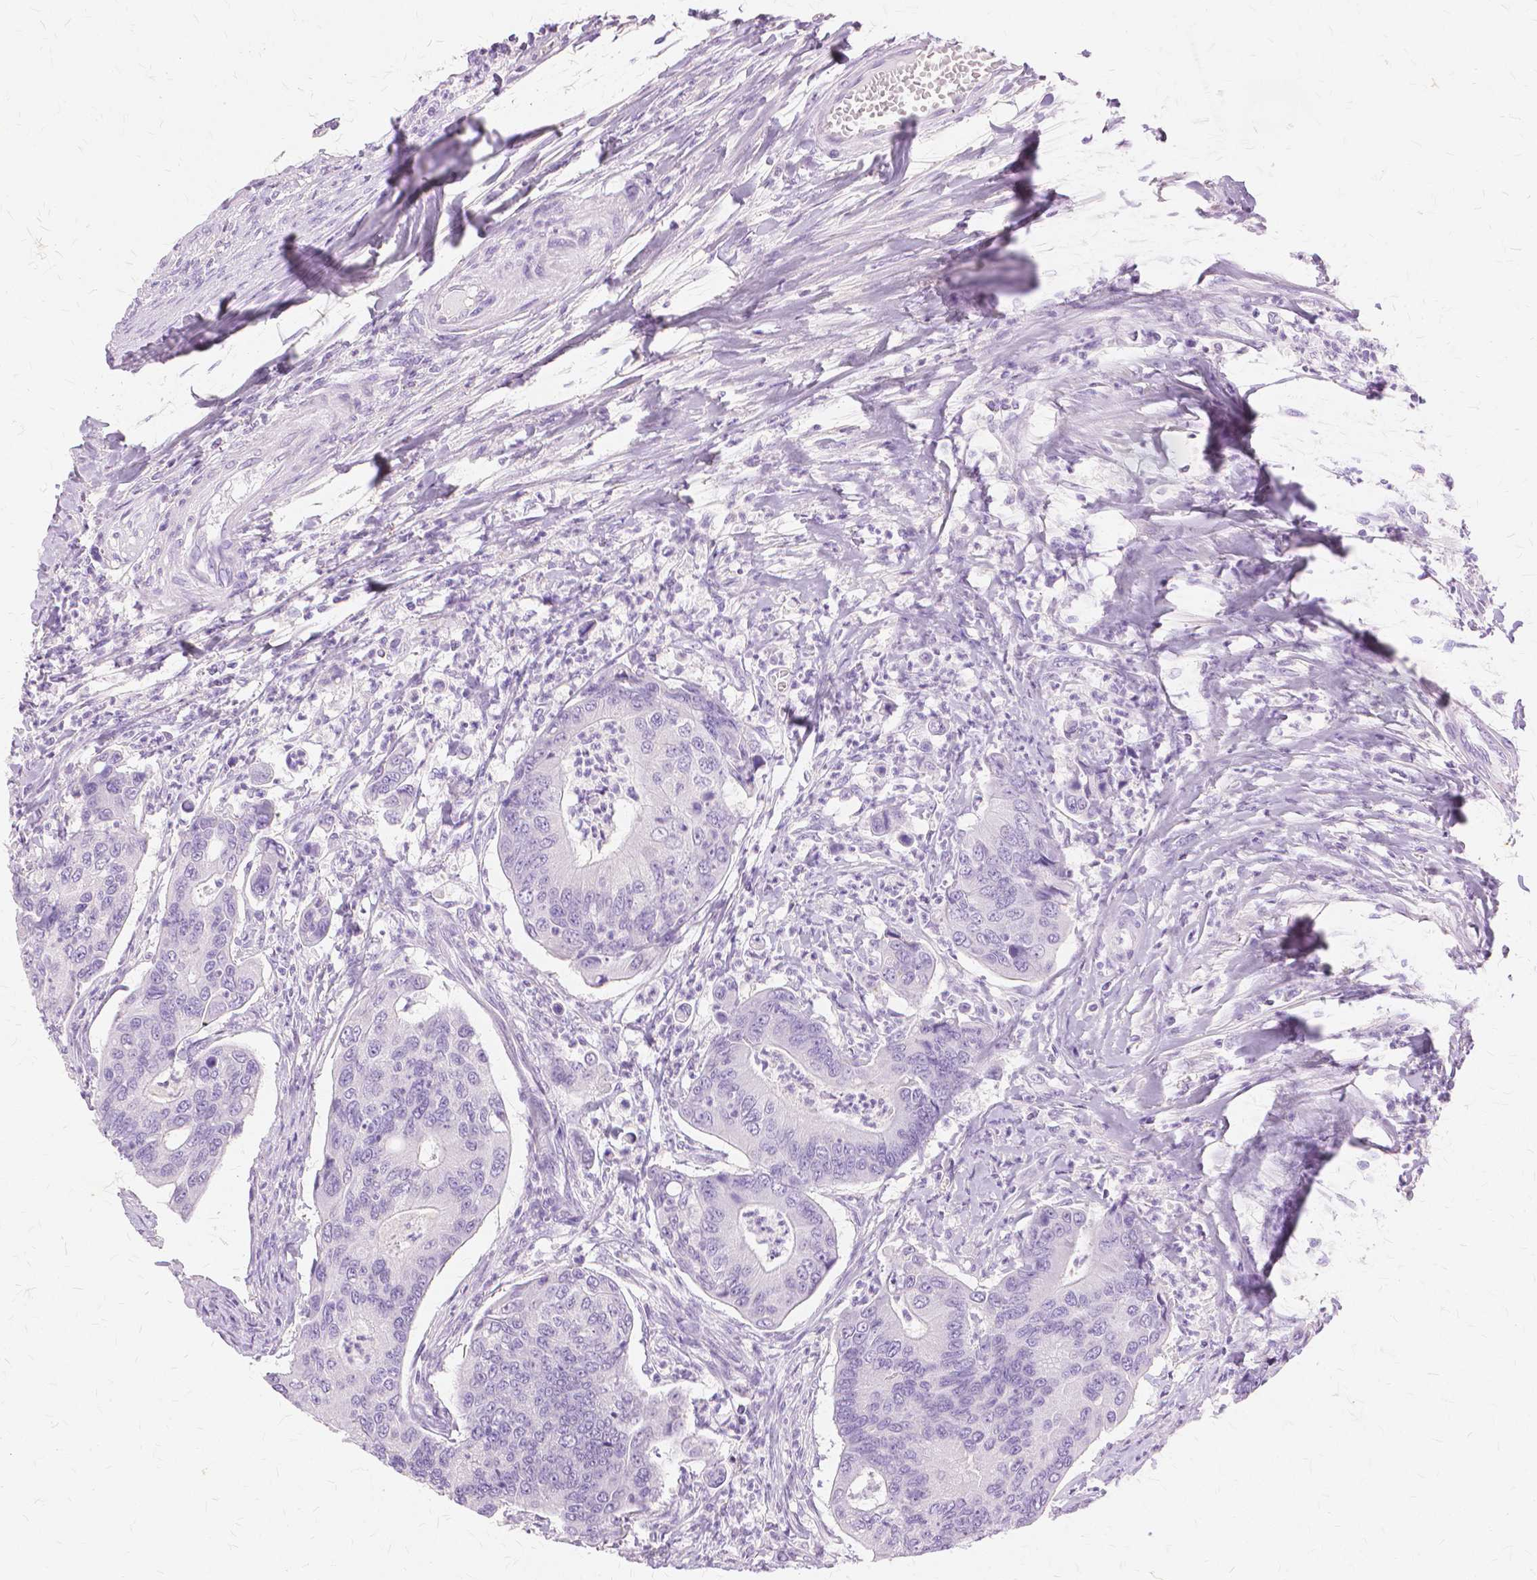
{"staining": {"intensity": "negative", "quantity": "none", "location": "none"}, "tissue": "colorectal cancer", "cell_type": "Tumor cells", "image_type": "cancer", "snomed": [{"axis": "morphology", "description": "Adenocarcinoma, NOS"}, {"axis": "topography", "description": "Colon"}], "caption": "Immunohistochemistry photomicrograph of human adenocarcinoma (colorectal) stained for a protein (brown), which displays no staining in tumor cells.", "gene": "TGM1", "patient": {"sex": "female", "age": 67}}